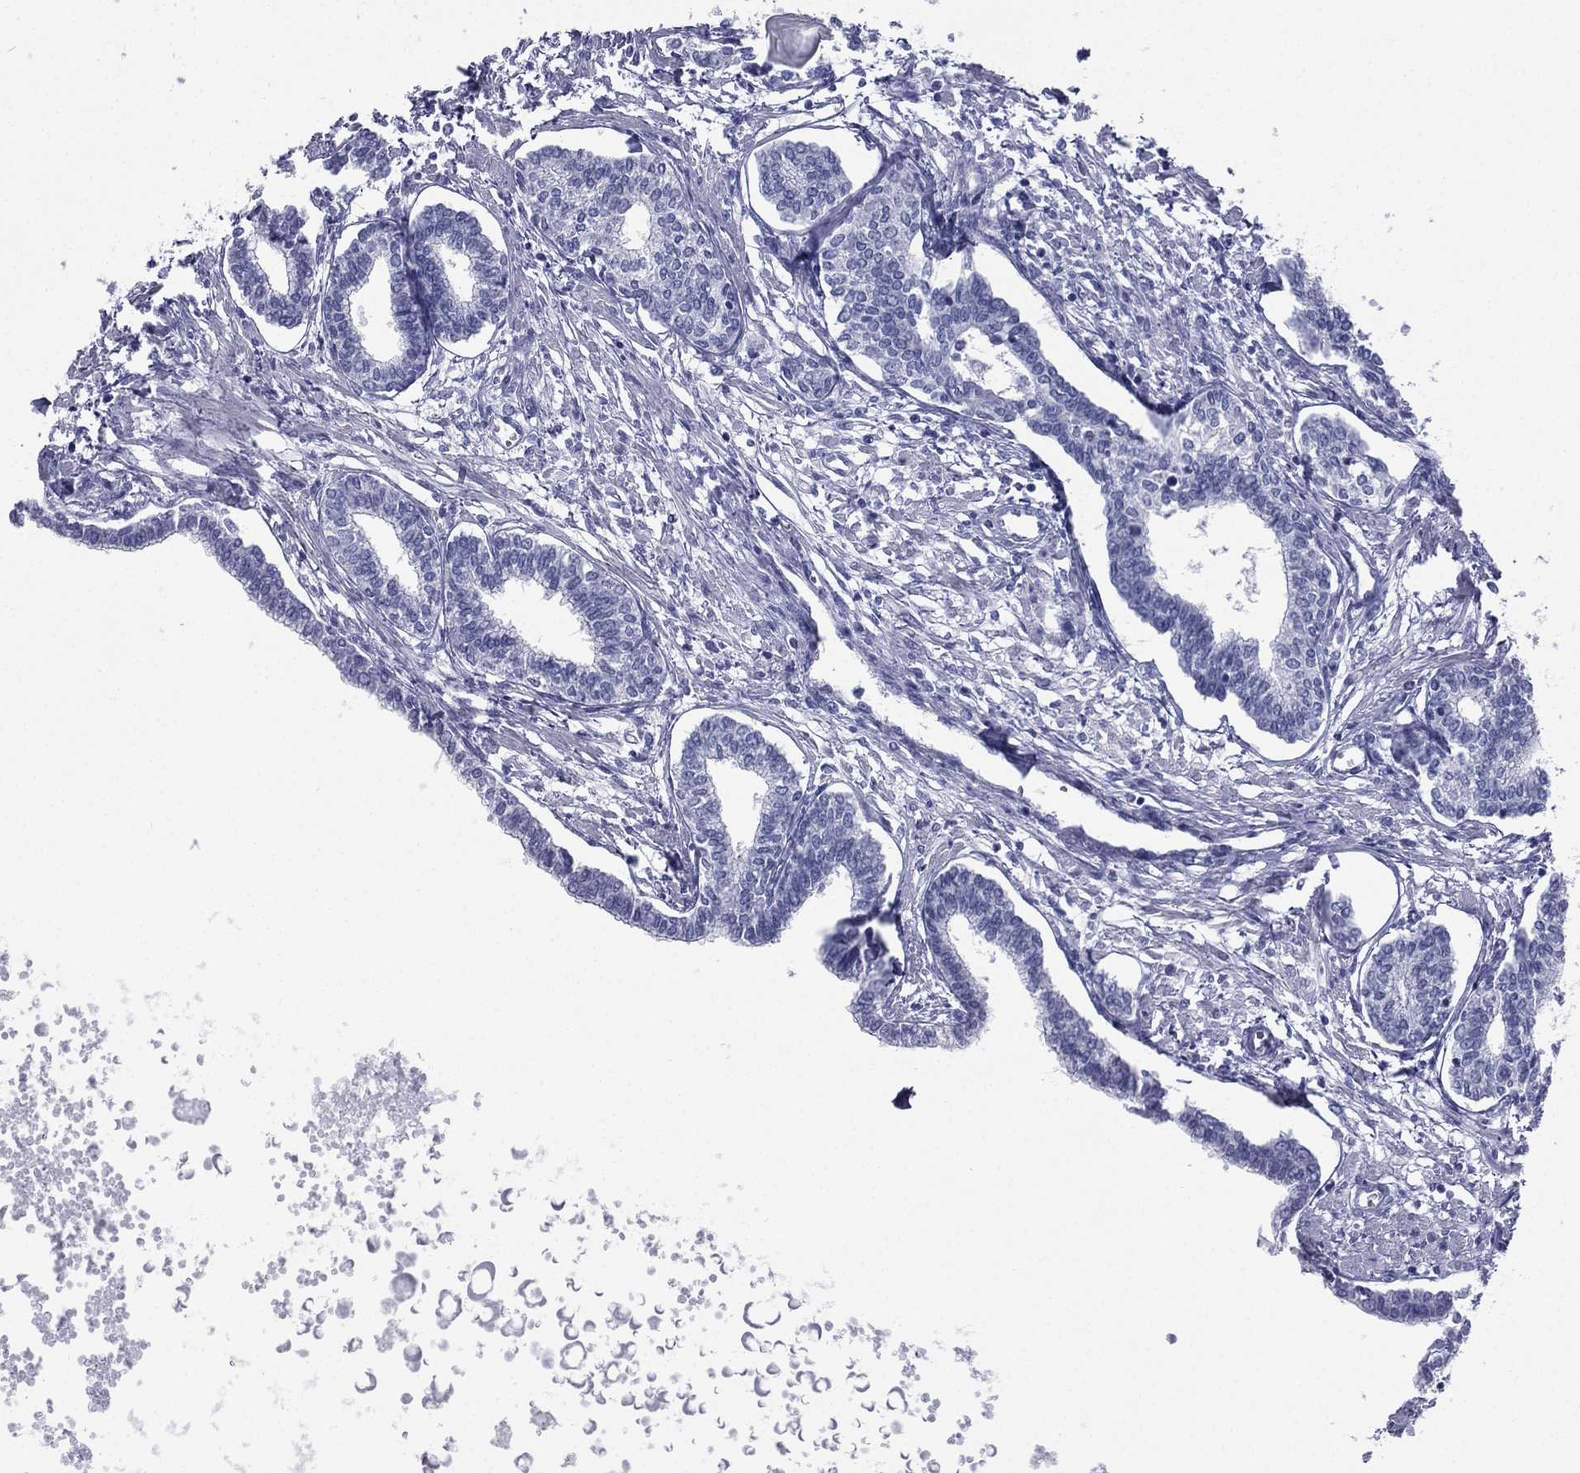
{"staining": {"intensity": "negative", "quantity": "none", "location": "none"}, "tissue": "prostate", "cell_type": "Glandular cells", "image_type": "normal", "snomed": [{"axis": "morphology", "description": "Normal tissue, NOS"}, {"axis": "topography", "description": "Prostate"}], "caption": "Immunohistochemical staining of benign human prostate reveals no significant staining in glandular cells.", "gene": "FCER2", "patient": {"sex": "male", "age": 60}}